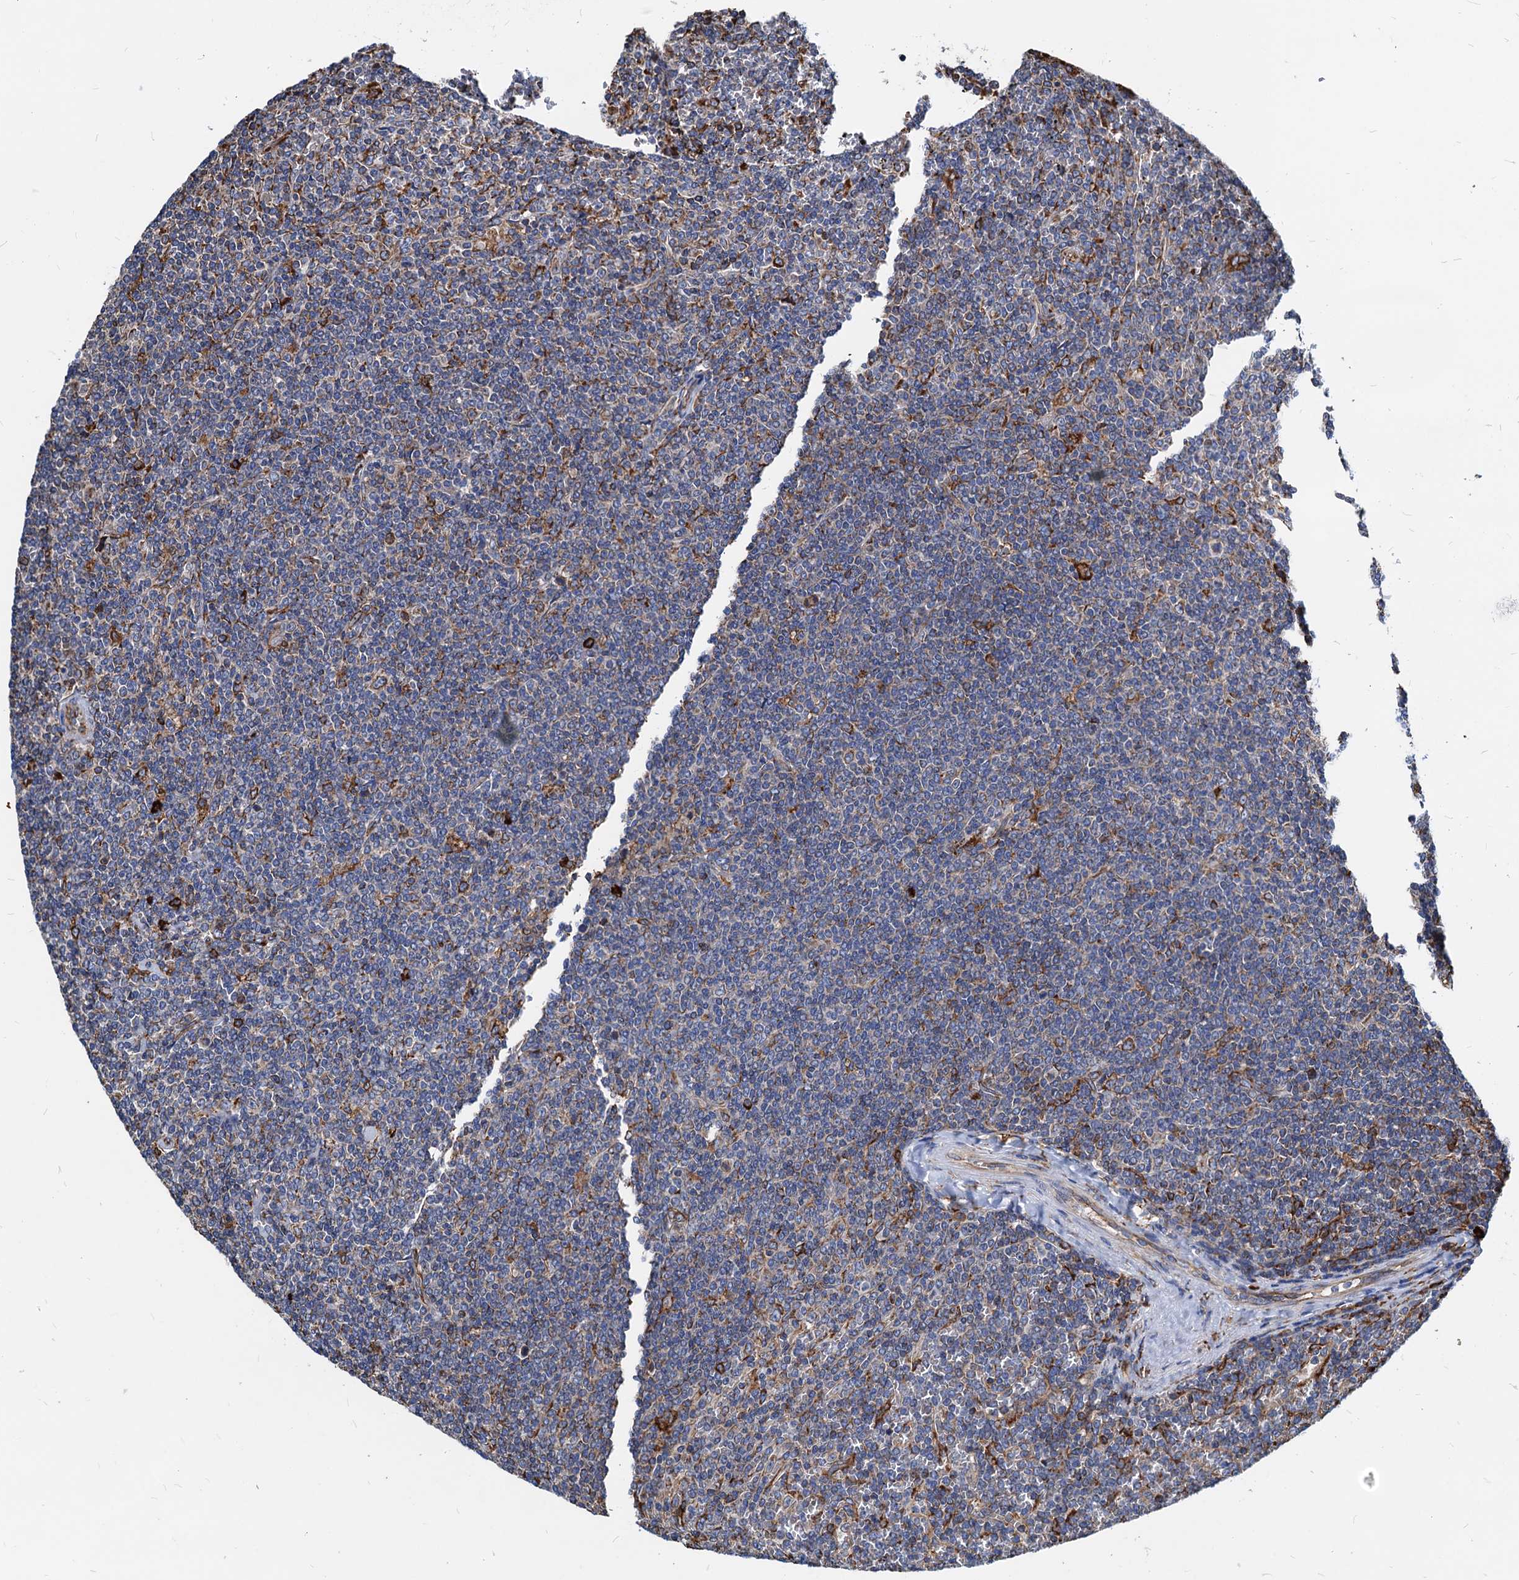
{"staining": {"intensity": "negative", "quantity": "none", "location": "none"}, "tissue": "lymphoma", "cell_type": "Tumor cells", "image_type": "cancer", "snomed": [{"axis": "morphology", "description": "Malignant lymphoma, non-Hodgkin's type, Low grade"}, {"axis": "topography", "description": "Spleen"}], "caption": "This is an immunohistochemistry photomicrograph of low-grade malignant lymphoma, non-Hodgkin's type. There is no positivity in tumor cells.", "gene": "HSPA5", "patient": {"sex": "female", "age": 19}}